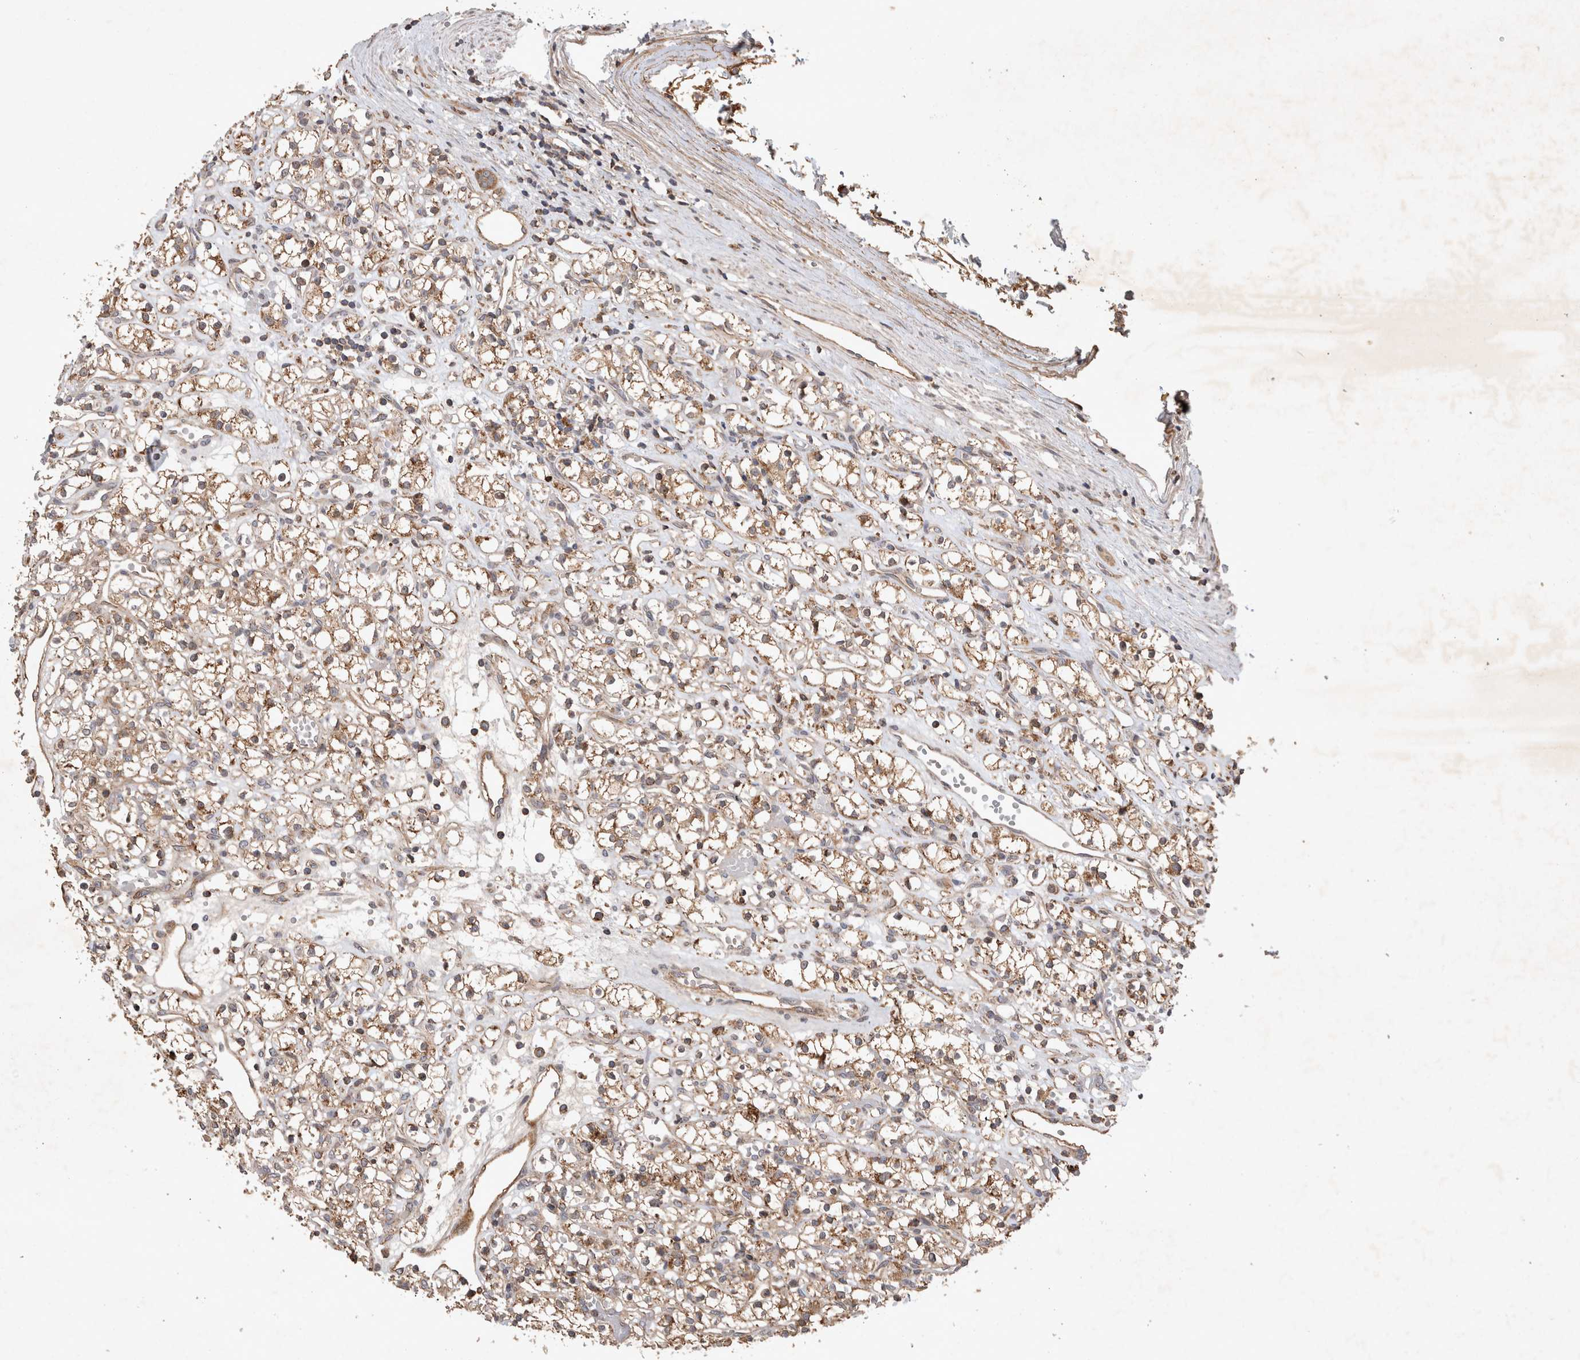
{"staining": {"intensity": "moderate", "quantity": ">75%", "location": "cytoplasmic/membranous"}, "tissue": "renal cancer", "cell_type": "Tumor cells", "image_type": "cancer", "snomed": [{"axis": "morphology", "description": "Adenocarcinoma, NOS"}, {"axis": "topography", "description": "Kidney"}], "caption": "Immunohistochemistry (IHC) photomicrograph of renal cancer (adenocarcinoma) stained for a protein (brown), which shows medium levels of moderate cytoplasmic/membranous staining in approximately >75% of tumor cells.", "gene": "SERAC1", "patient": {"sex": "female", "age": 59}}